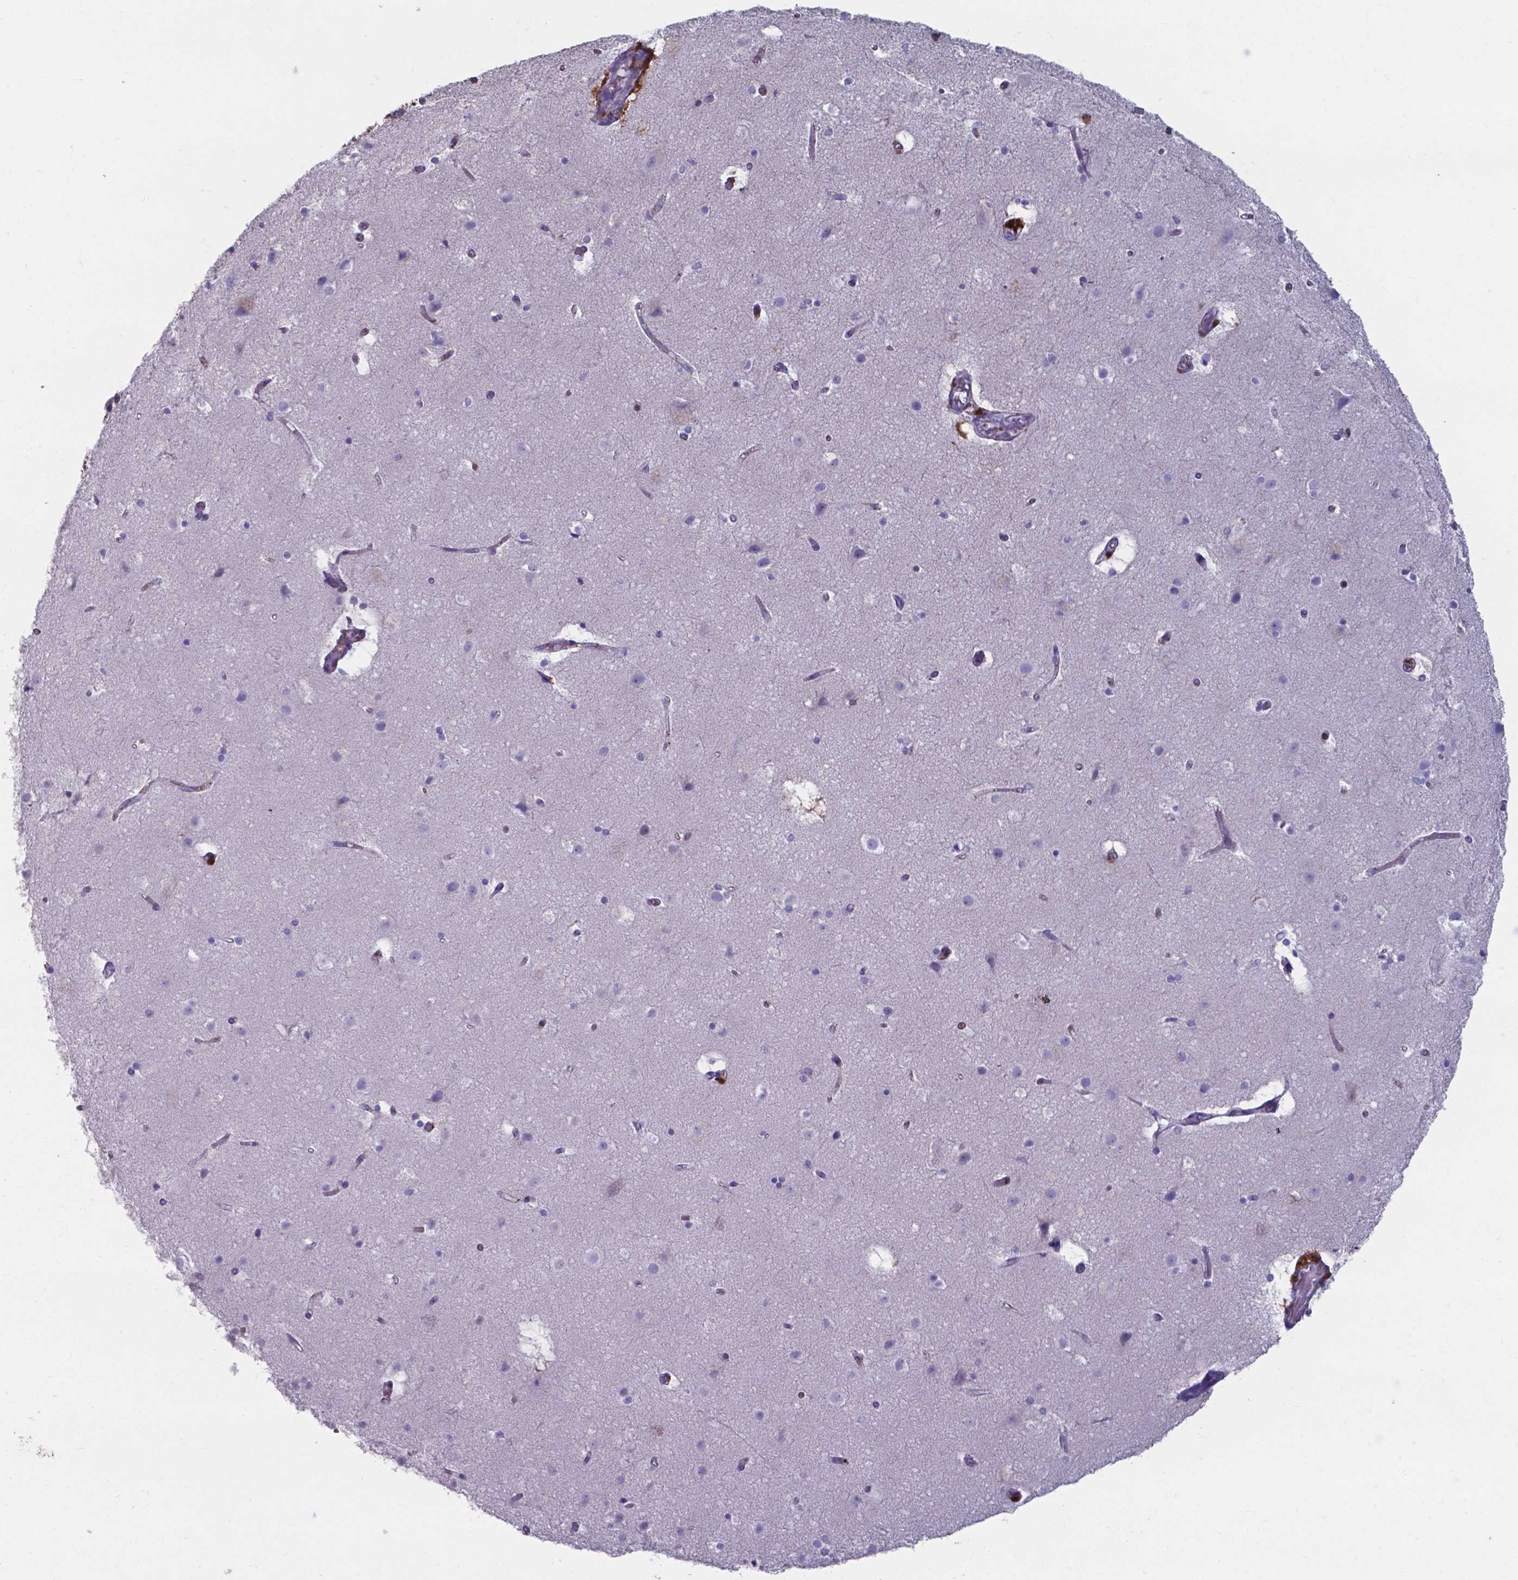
{"staining": {"intensity": "strong", "quantity": ">75%", "location": "cytoplasmic/membranous,nuclear"}, "tissue": "cerebral cortex", "cell_type": "Endothelial cells", "image_type": "normal", "snomed": [{"axis": "morphology", "description": "Normal tissue, NOS"}, {"axis": "topography", "description": "Cerebral cortex"}], "caption": "Cerebral cortex stained for a protein reveals strong cytoplasmic/membranous,nuclear positivity in endothelial cells. (DAB = brown stain, brightfield microscopy at high magnification).", "gene": "SERPINA1", "patient": {"sex": "female", "age": 52}}